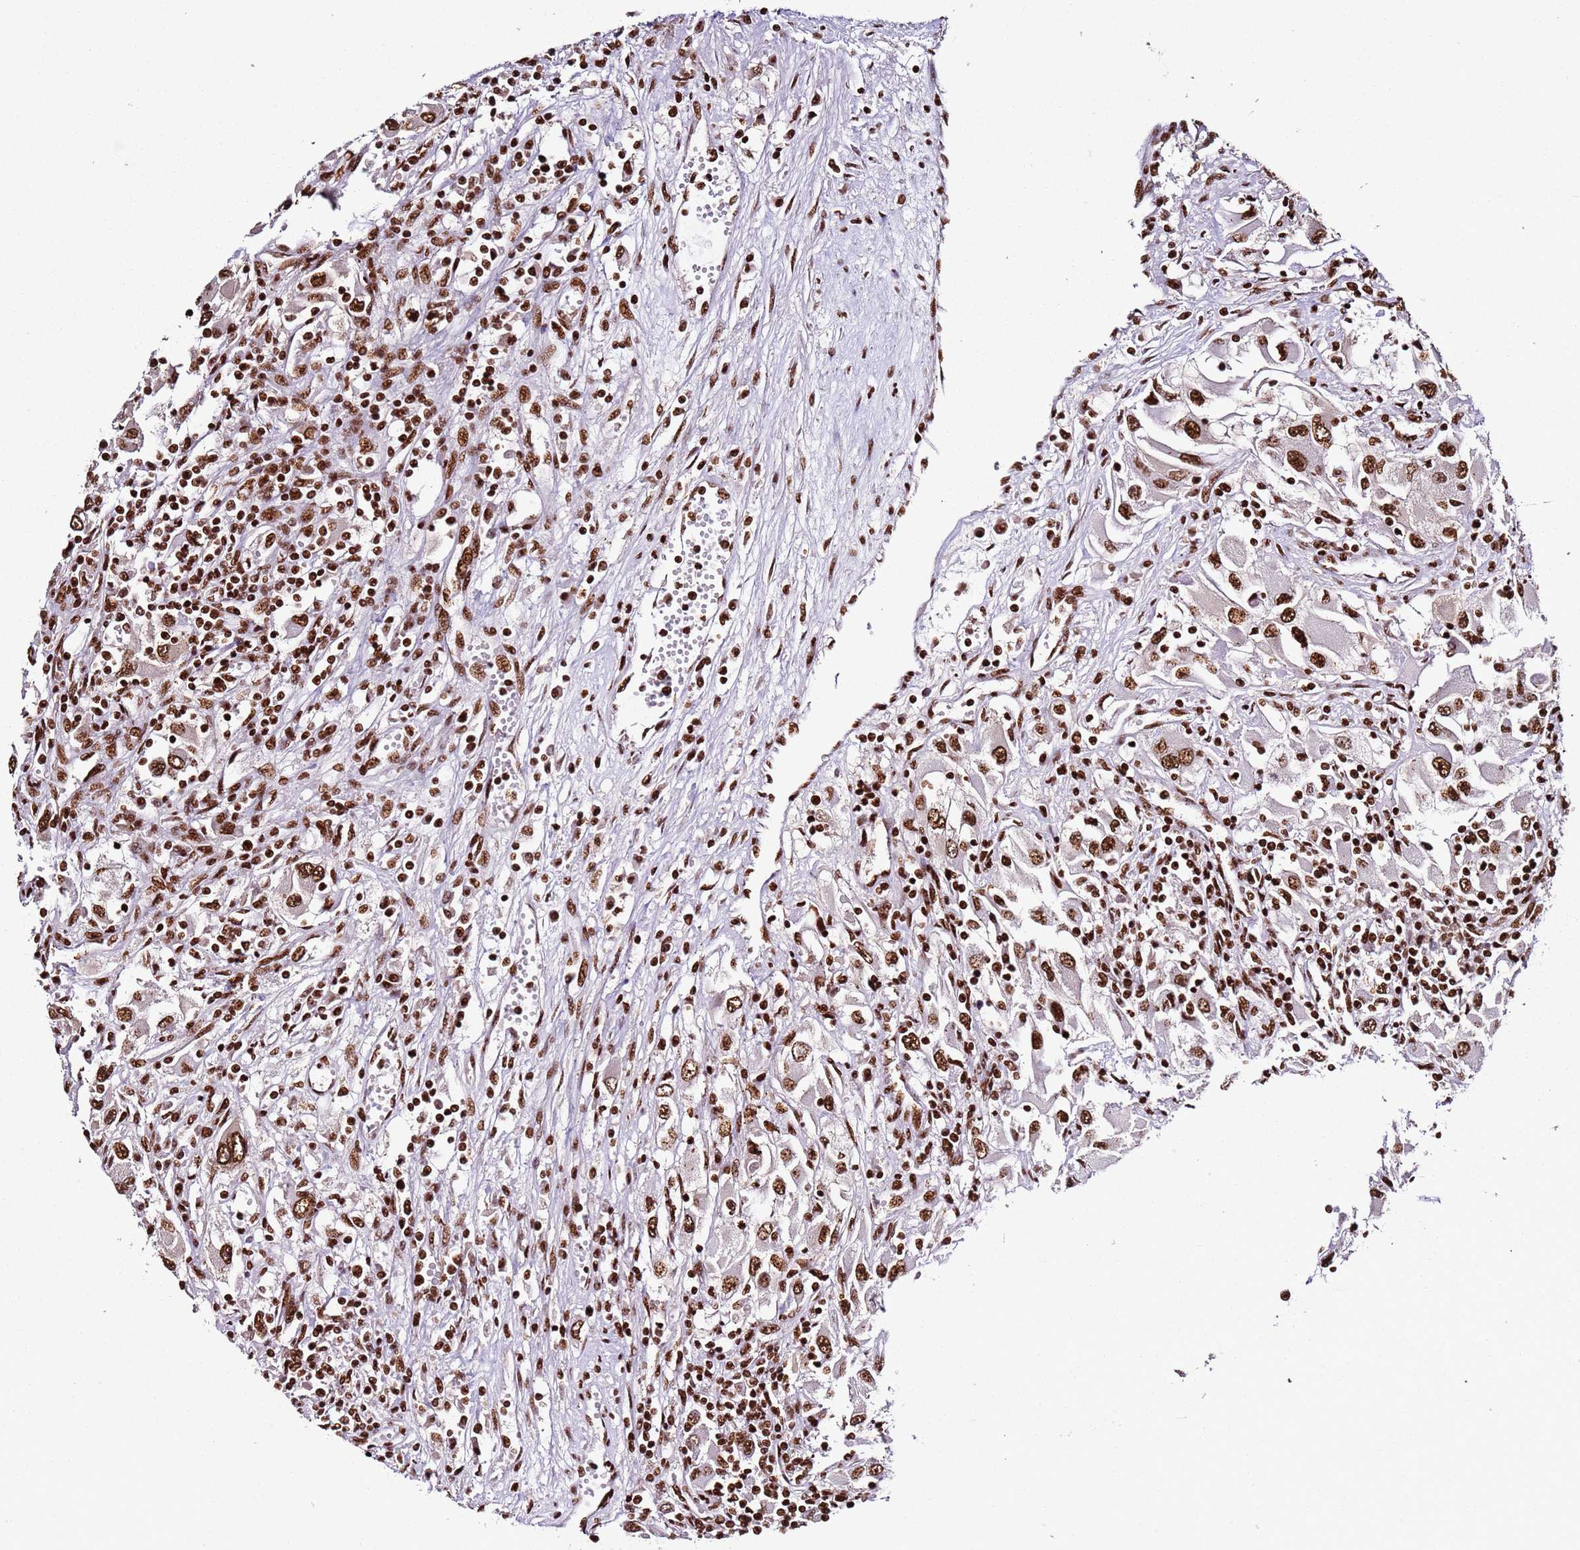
{"staining": {"intensity": "strong", "quantity": ">75%", "location": "nuclear"}, "tissue": "renal cancer", "cell_type": "Tumor cells", "image_type": "cancer", "snomed": [{"axis": "morphology", "description": "Adenocarcinoma, NOS"}, {"axis": "topography", "description": "Kidney"}], "caption": "Protein staining exhibits strong nuclear expression in about >75% of tumor cells in renal cancer. (DAB IHC, brown staining for protein, blue staining for nuclei).", "gene": "C6orf226", "patient": {"sex": "female", "age": 52}}